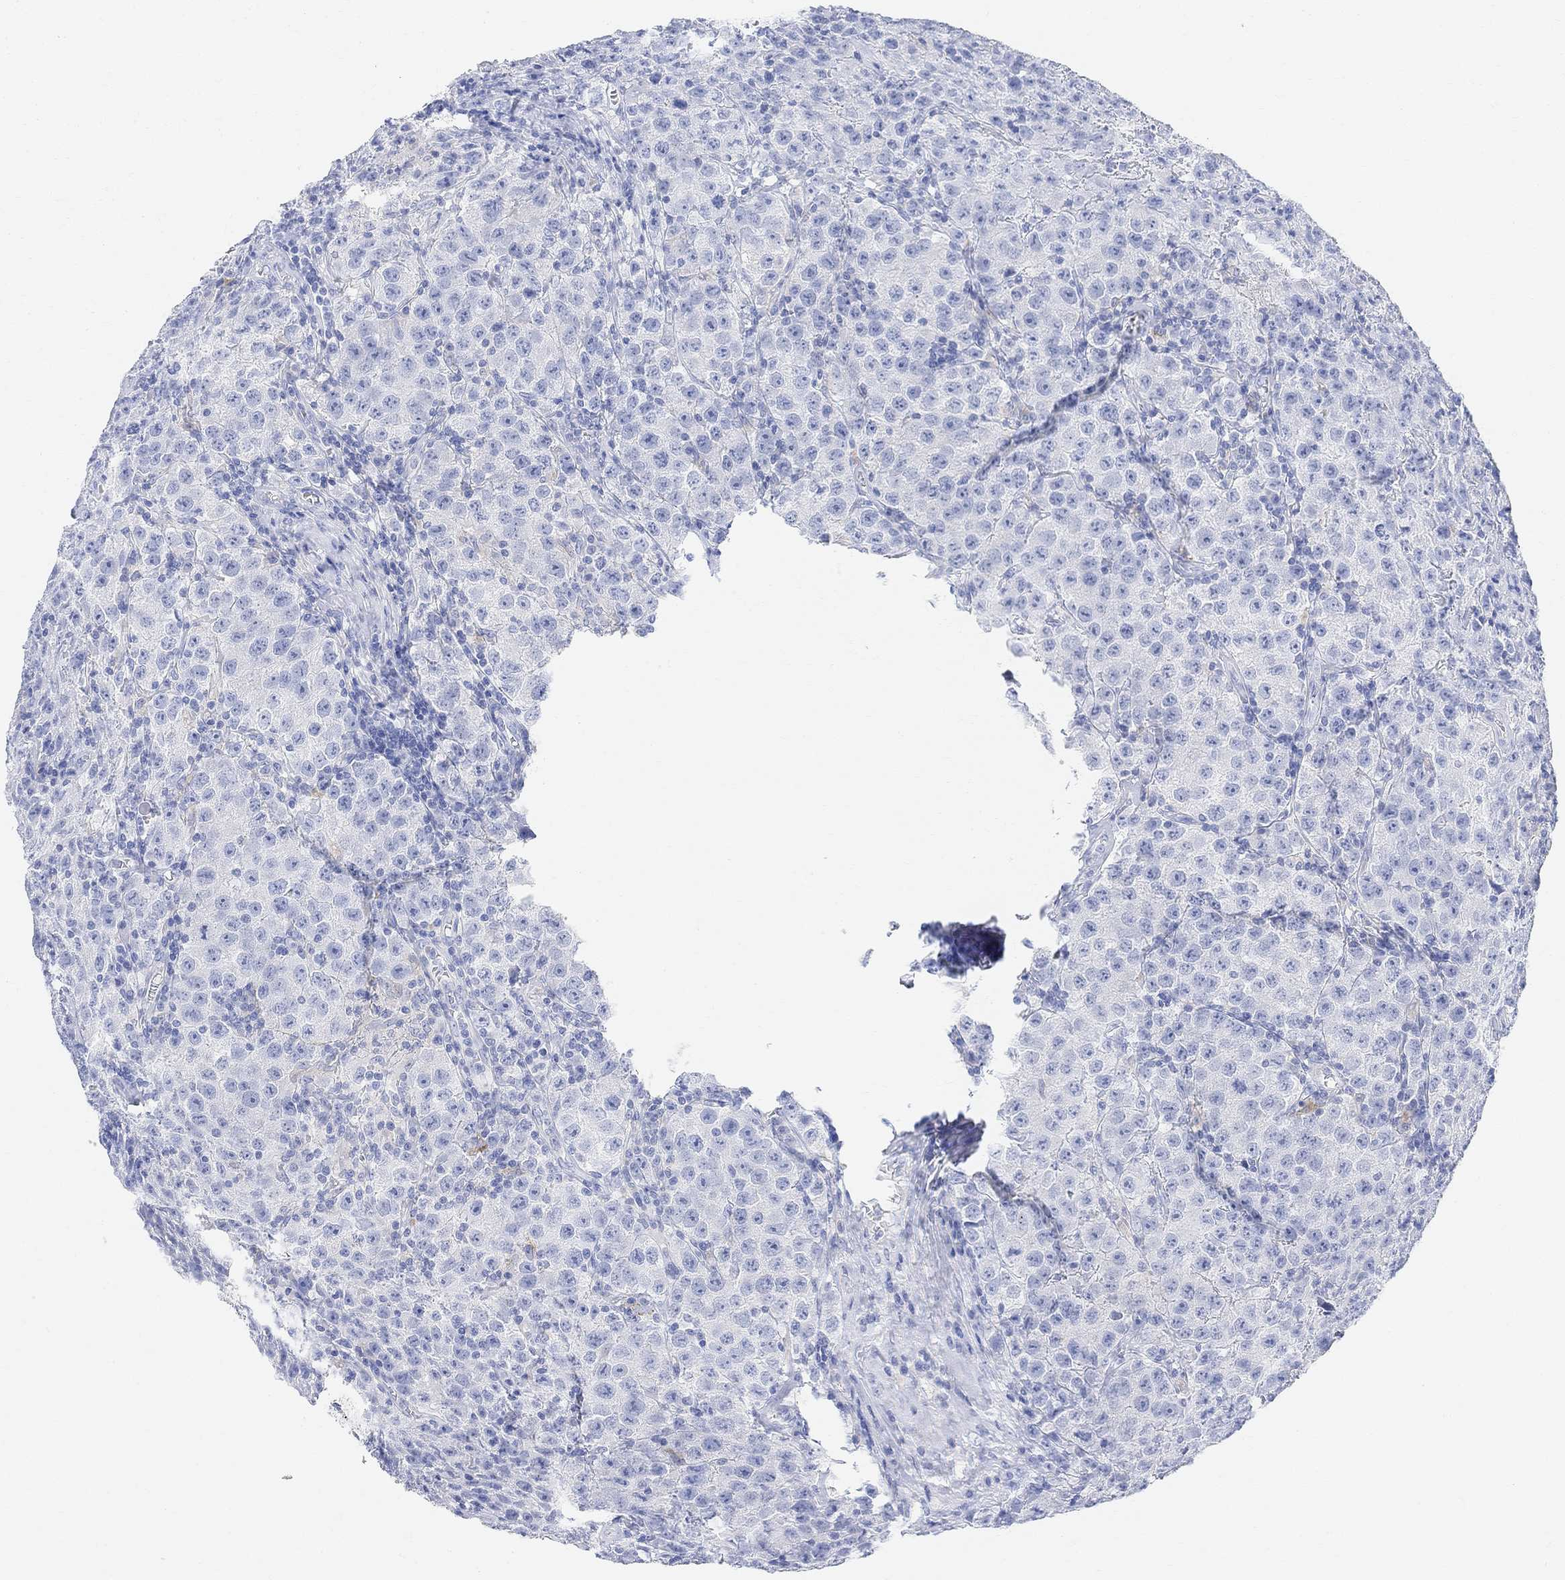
{"staining": {"intensity": "negative", "quantity": "none", "location": "none"}, "tissue": "testis cancer", "cell_type": "Tumor cells", "image_type": "cancer", "snomed": [{"axis": "morphology", "description": "Seminoma, NOS"}, {"axis": "topography", "description": "Testis"}], "caption": "The photomicrograph reveals no staining of tumor cells in testis cancer. The staining is performed using DAB brown chromogen with nuclei counter-stained in using hematoxylin.", "gene": "RETNLB", "patient": {"sex": "male", "age": 52}}